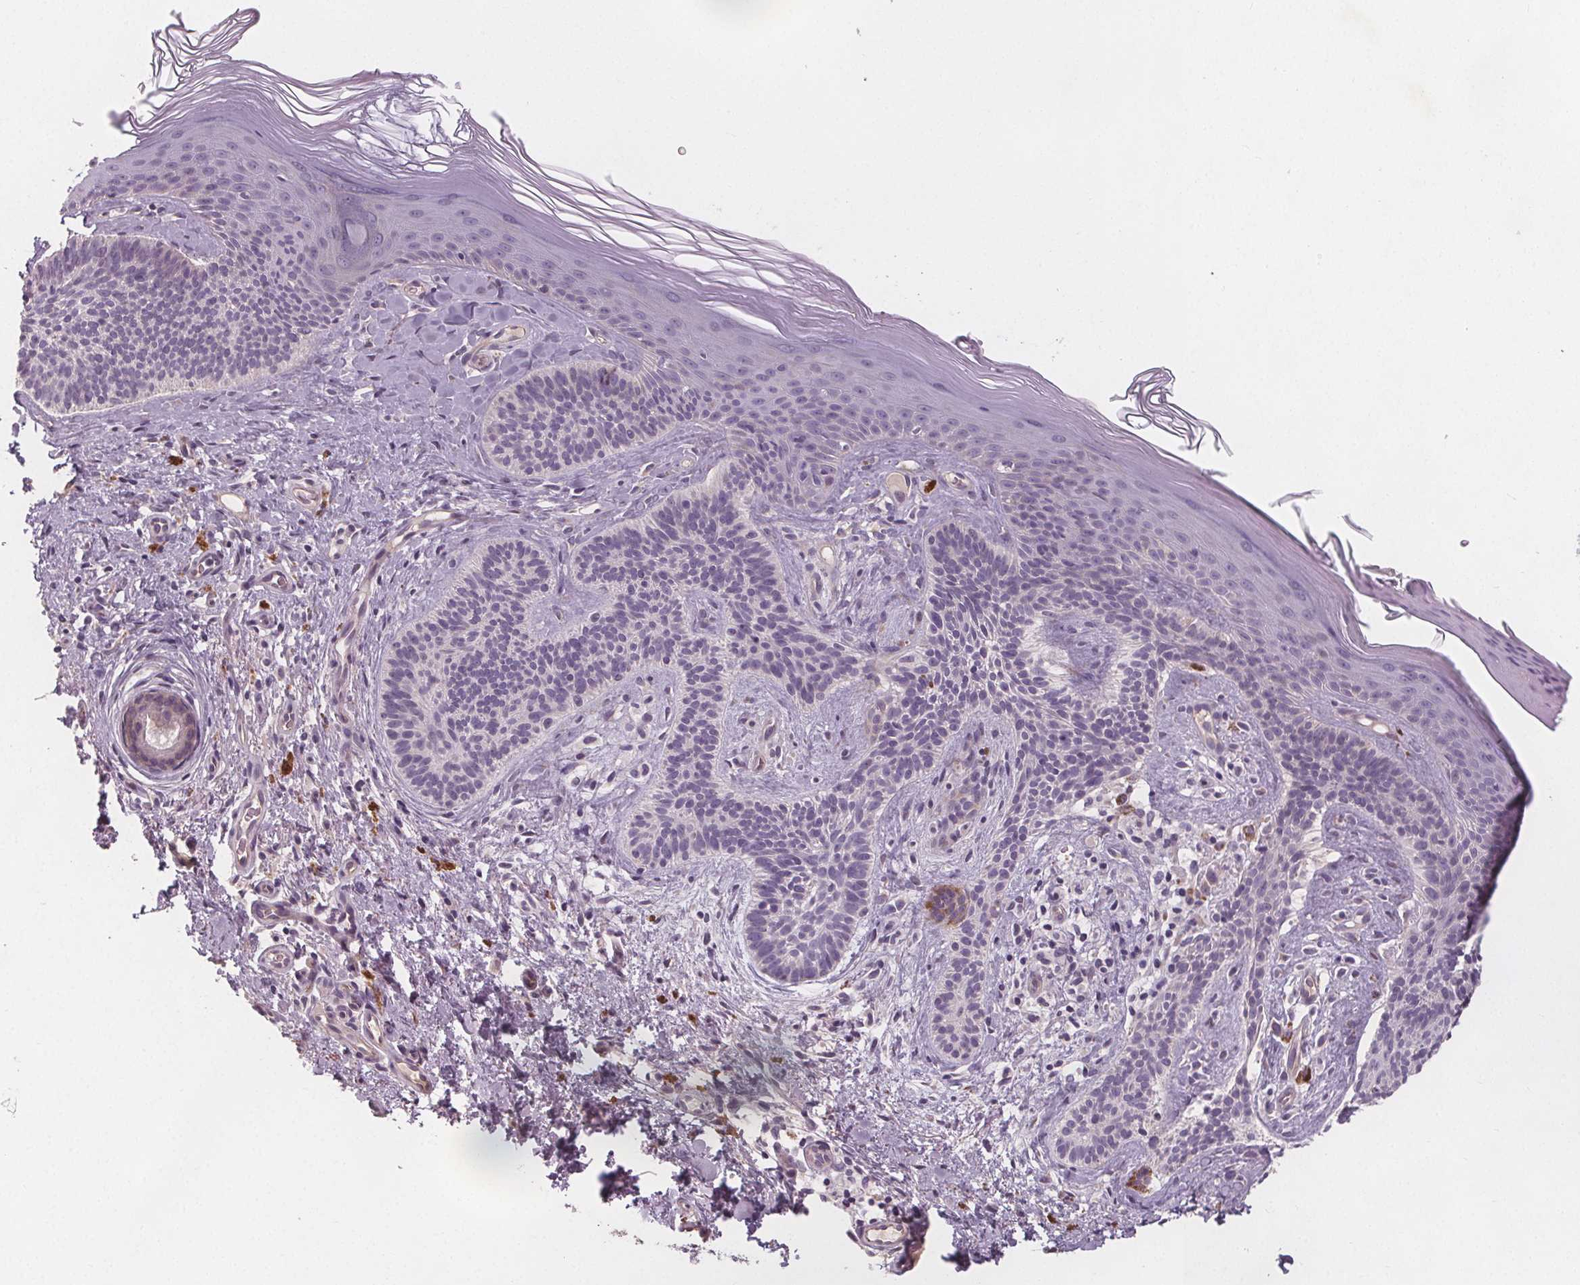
{"staining": {"intensity": "negative", "quantity": "none", "location": "none"}, "tissue": "skin cancer", "cell_type": "Tumor cells", "image_type": "cancer", "snomed": [{"axis": "morphology", "description": "Basal cell carcinoma"}, {"axis": "topography", "description": "Skin"}], "caption": "Basal cell carcinoma (skin) was stained to show a protein in brown. There is no significant staining in tumor cells.", "gene": "VNN1", "patient": {"sex": "male", "age": 79}}